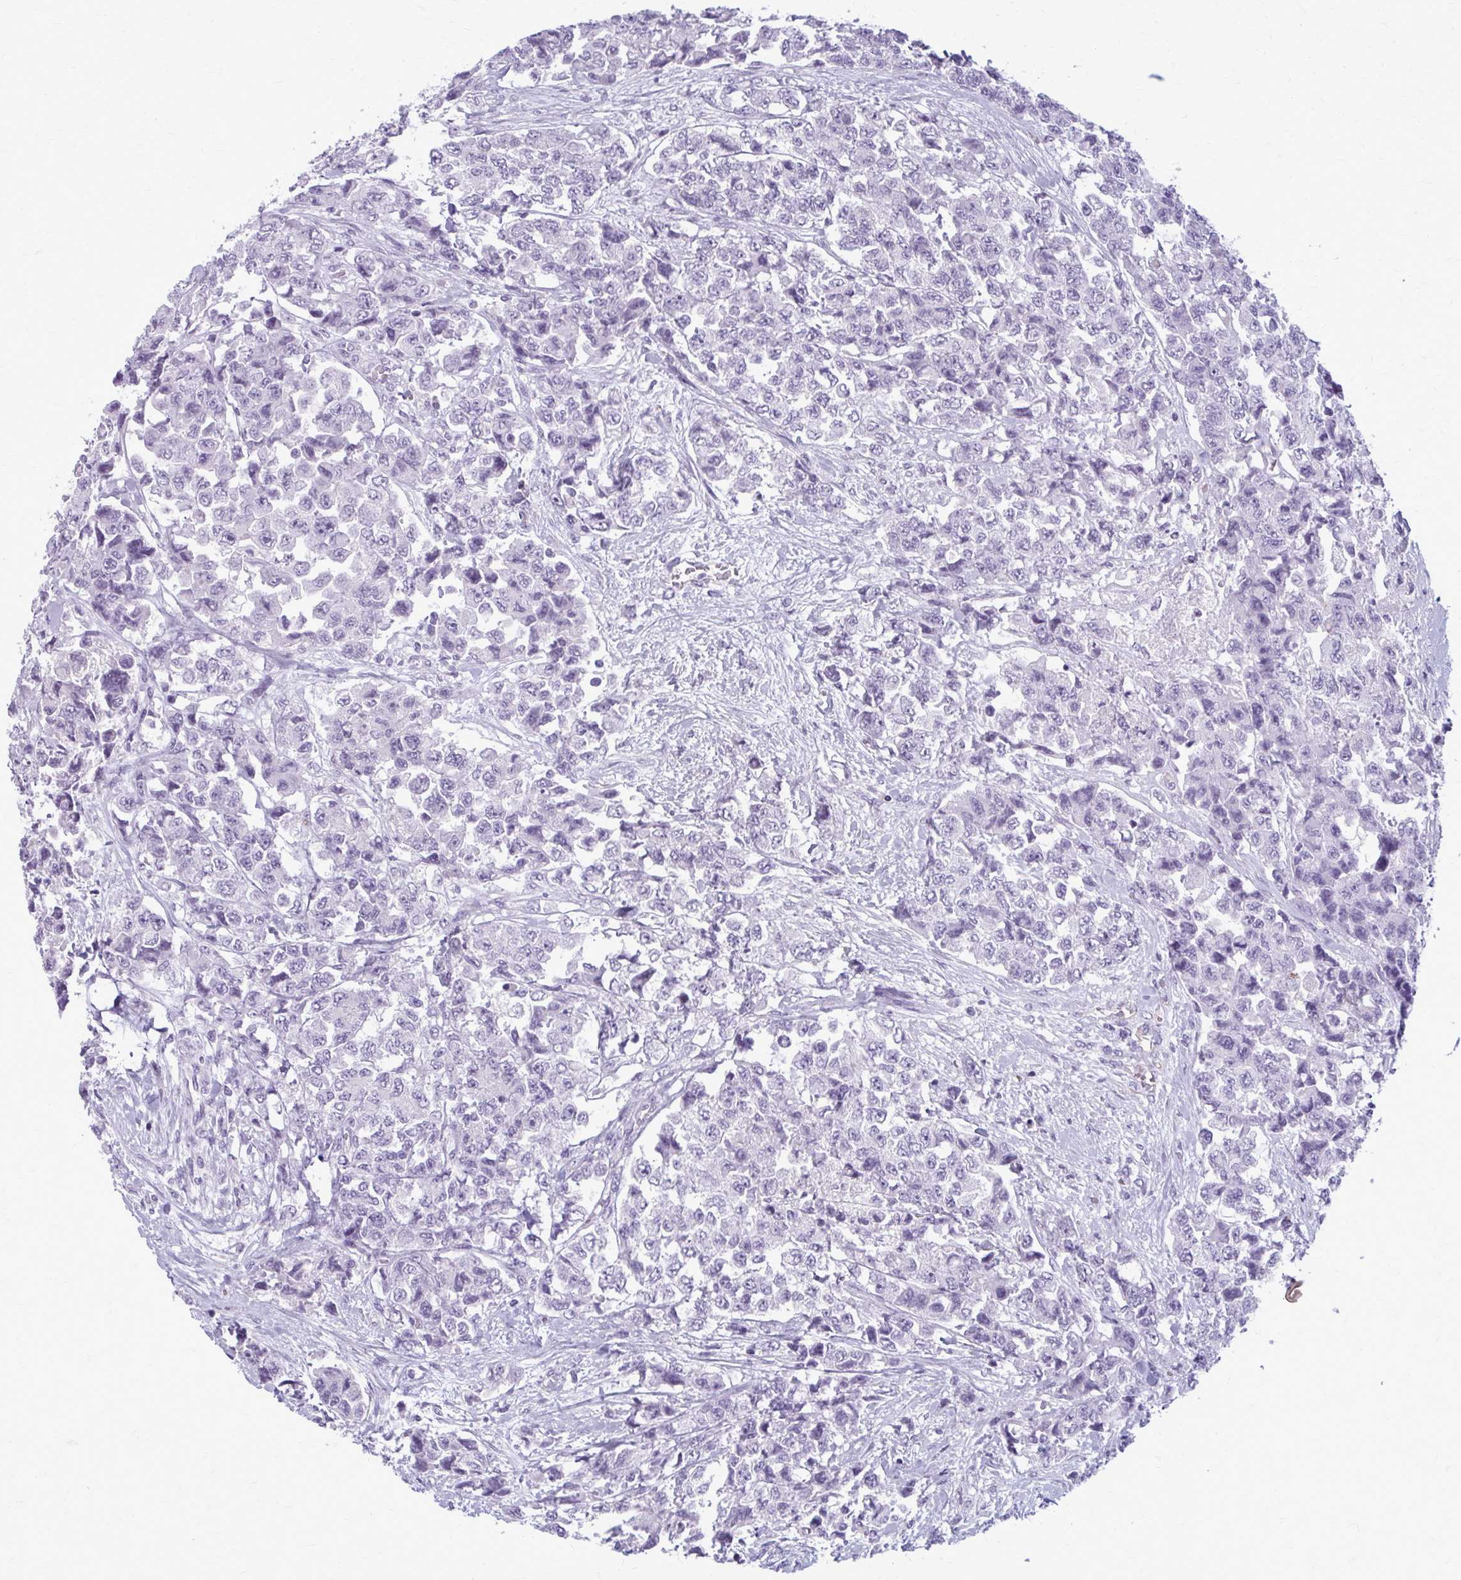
{"staining": {"intensity": "negative", "quantity": "none", "location": "none"}, "tissue": "urothelial cancer", "cell_type": "Tumor cells", "image_type": "cancer", "snomed": [{"axis": "morphology", "description": "Urothelial carcinoma, High grade"}, {"axis": "topography", "description": "Urinary bladder"}], "caption": "Human urothelial carcinoma (high-grade) stained for a protein using immunohistochemistry demonstrates no positivity in tumor cells.", "gene": "CASQ2", "patient": {"sex": "female", "age": 78}}